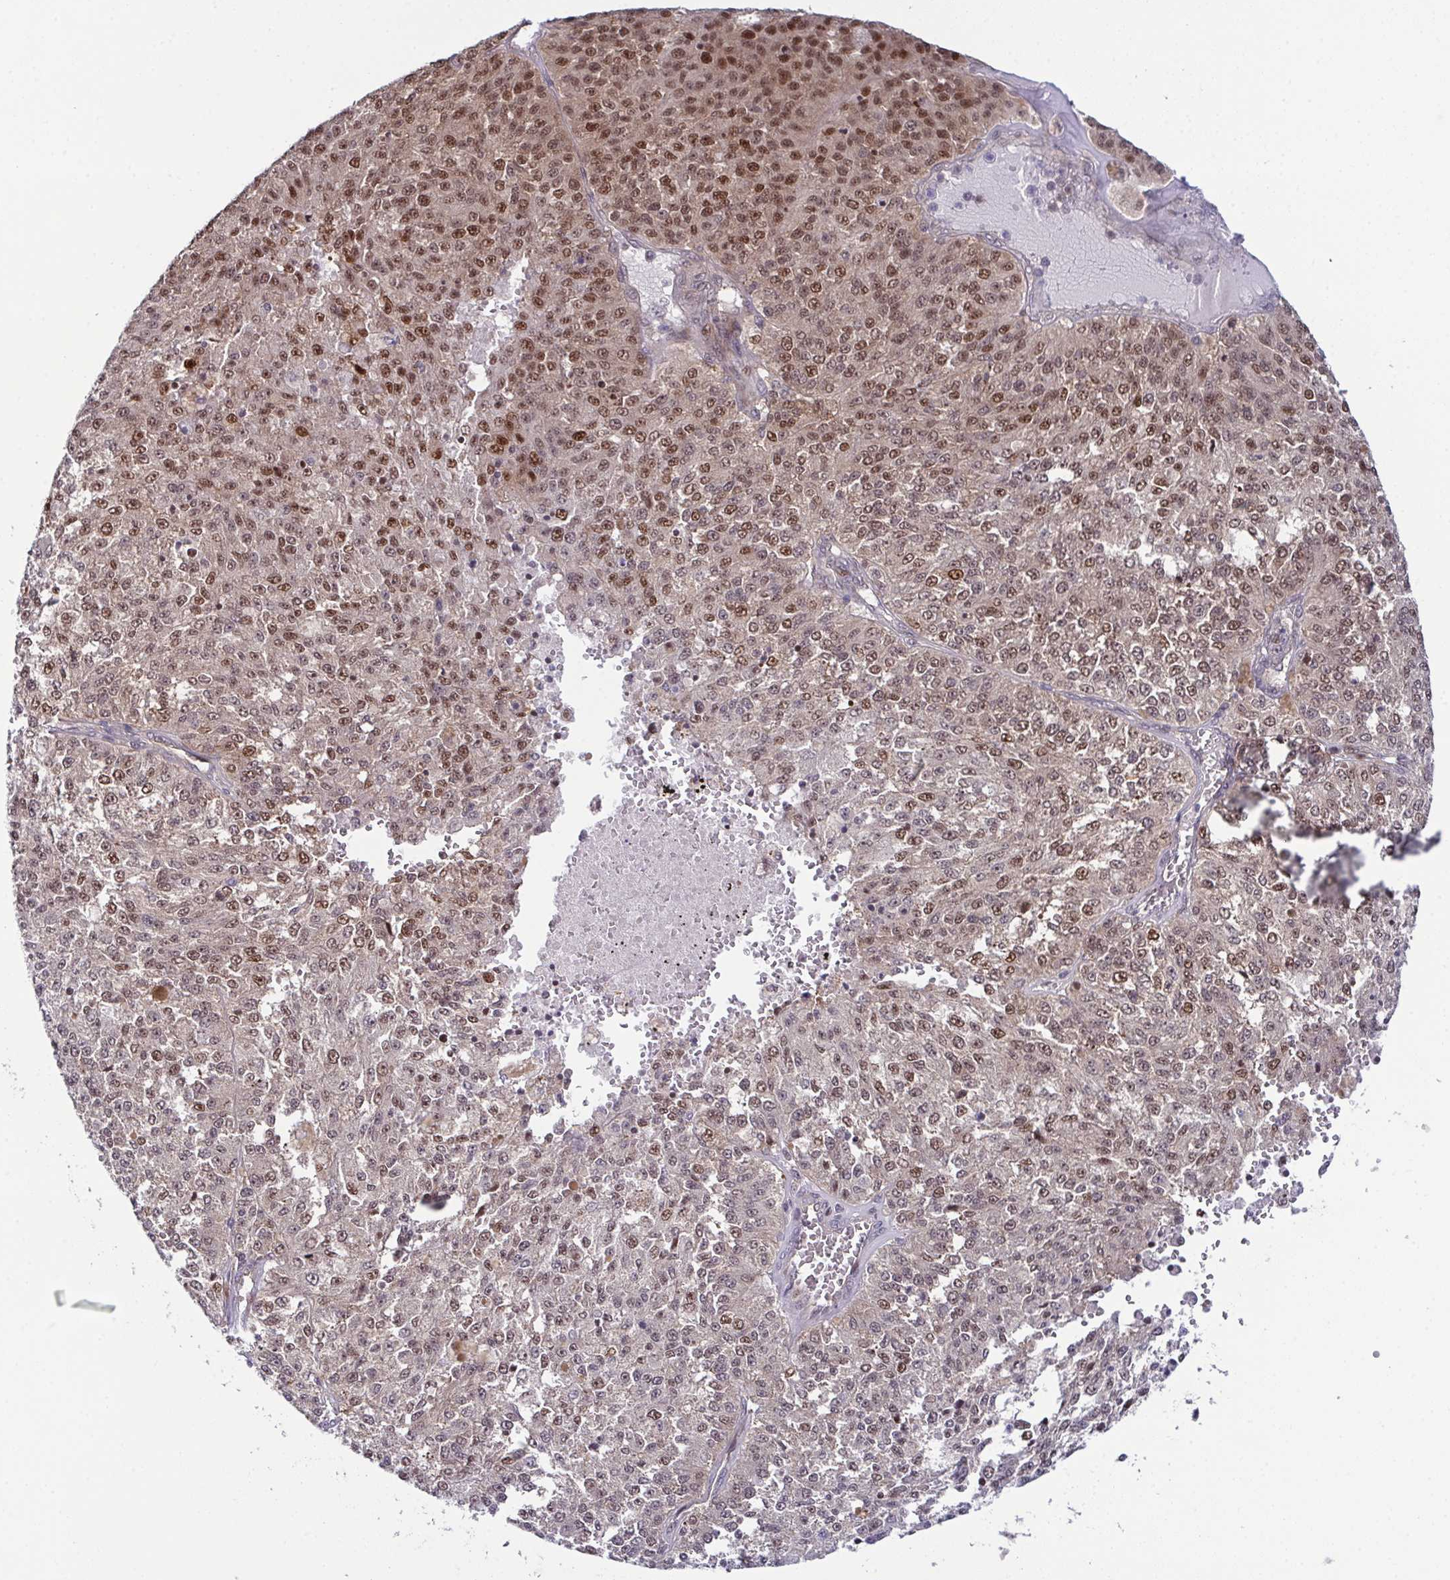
{"staining": {"intensity": "moderate", "quantity": ">75%", "location": "nuclear"}, "tissue": "melanoma", "cell_type": "Tumor cells", "image_type": "cancer", "snomed": [{"axis": "morphology", "description": "Malignant melanoma, Metastatic site"}, {"axis": "topography", "description": "Lymph node"}], "caption": "Immunohistochemical staining of melanoma displays moderate nuclear protein expression in about >75% of tumor cells.", "gene": "DNAJB1", "patient": {"sex": "female", "age": 64}}